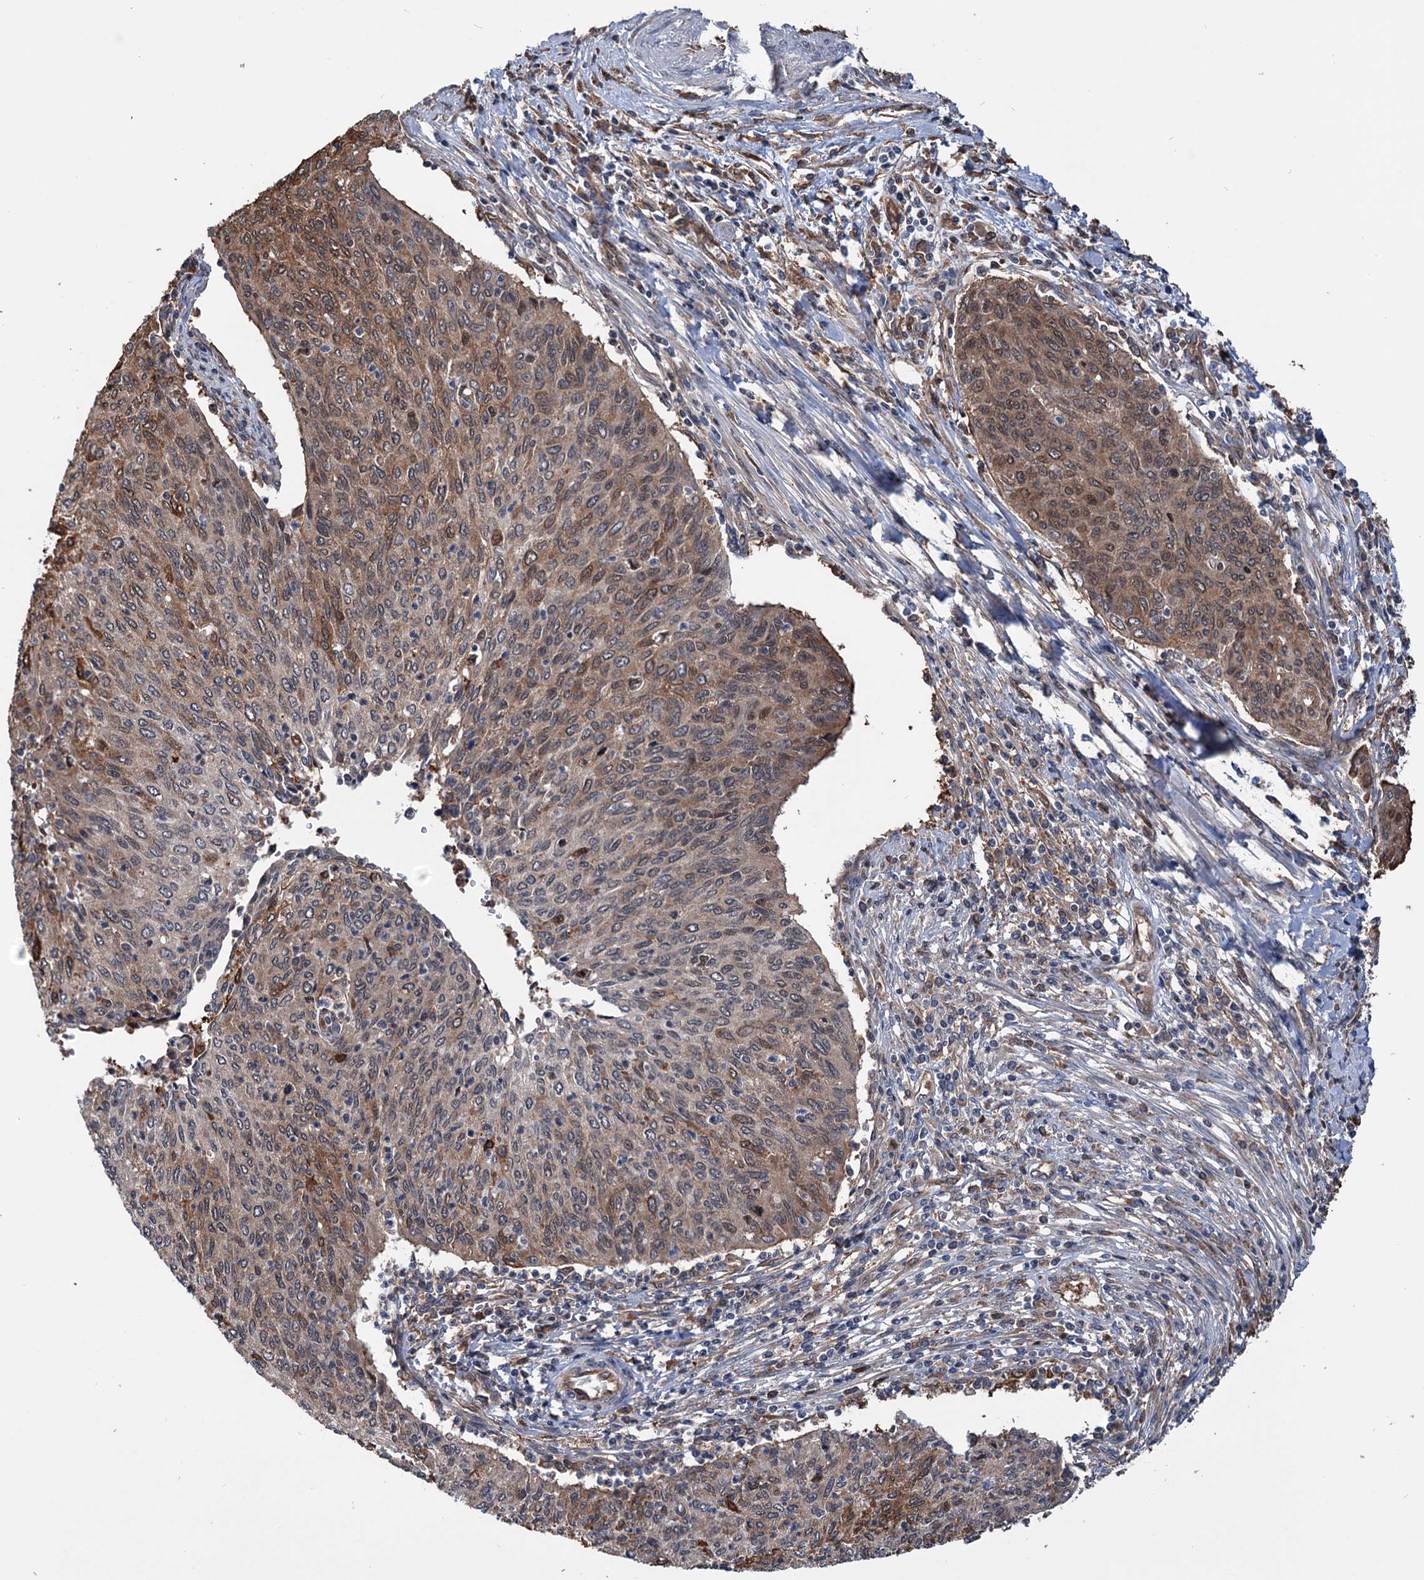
{"staining": {"intensity": "moderate", "quantity": "25%-75%", "location": "cytoplasmic/membranous"}, "tissue": "cervical cancer", "cell_type": "Tumor cells", "image_type": "cancer", "snomed": [{"axis": "morphology", "description": "Squamous cell carcinoma, NOS"}, {"axis": "topography", "description": "Cervix"}], "caption": "Protein analysis of cervical cancer (squamous cell carcinoma) tissue exhibits moderate cytoplasmic/membranous expression in approximately 25%-75% of tumor cells. (IHC, brightfield microscopy, high magnification).", "gene": "NCAPD2", "patient": {"sex": "female", "age": 38}}